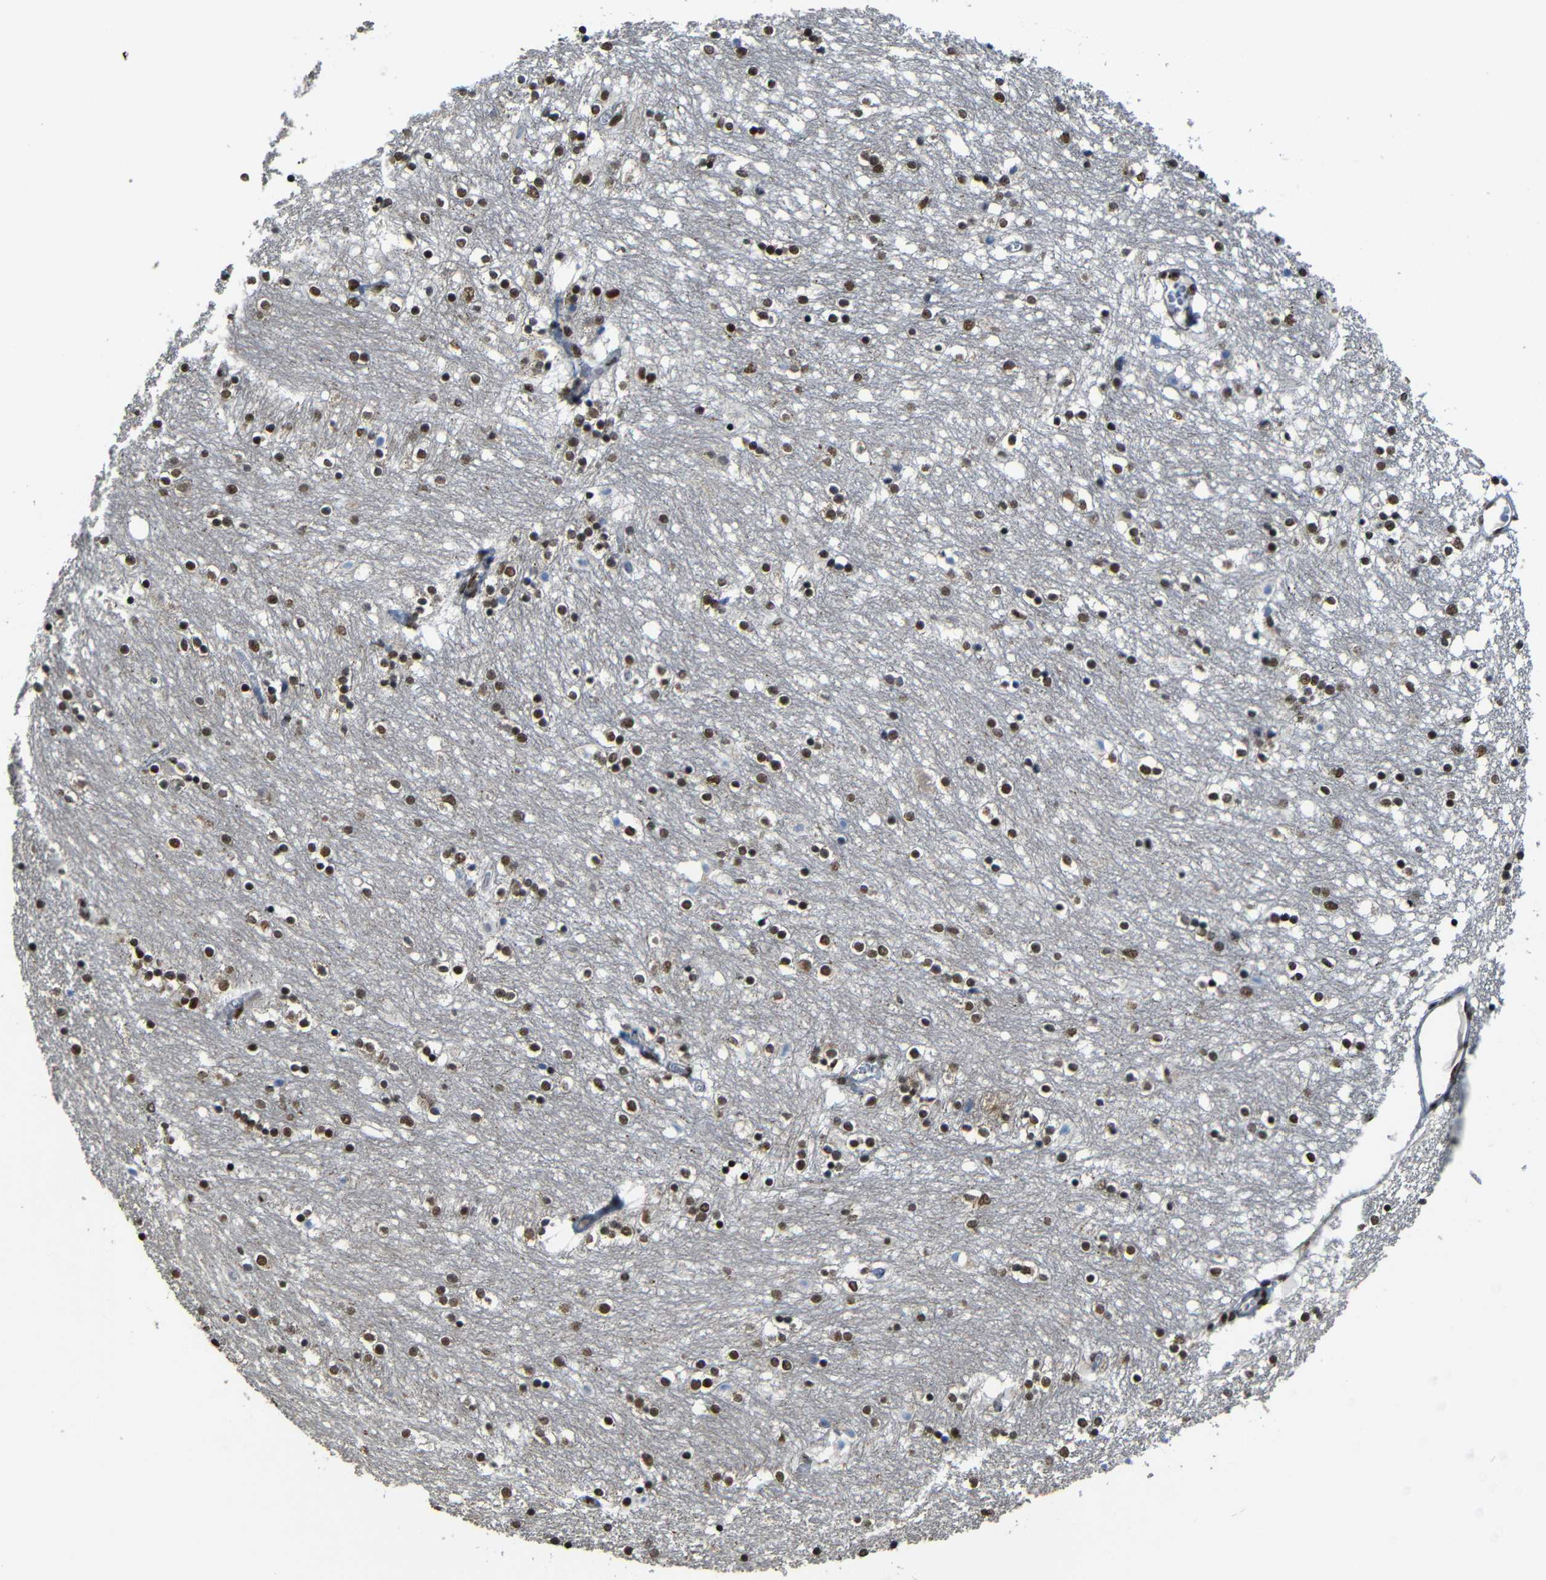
{"staining": {"intensity": "strong", "quantity": ">75%", "location": "nuclear"}, "tissue": "caudate", "cell_type": "Glial cells", "image_type": "normal", "snomed": [{"axis": "morphology", "description": "Normal tissue, NOS"}, {"axis": "topography", "description": "Lateral ventricle wall"}], "caption": "Immunohistochemical staining of unremarkable human caudate exhibits strong nuclear protein expression in approximately >75% of glial cells.", "gene": "TCF7L2", "patient": {"sex": "female", "age": 54}}